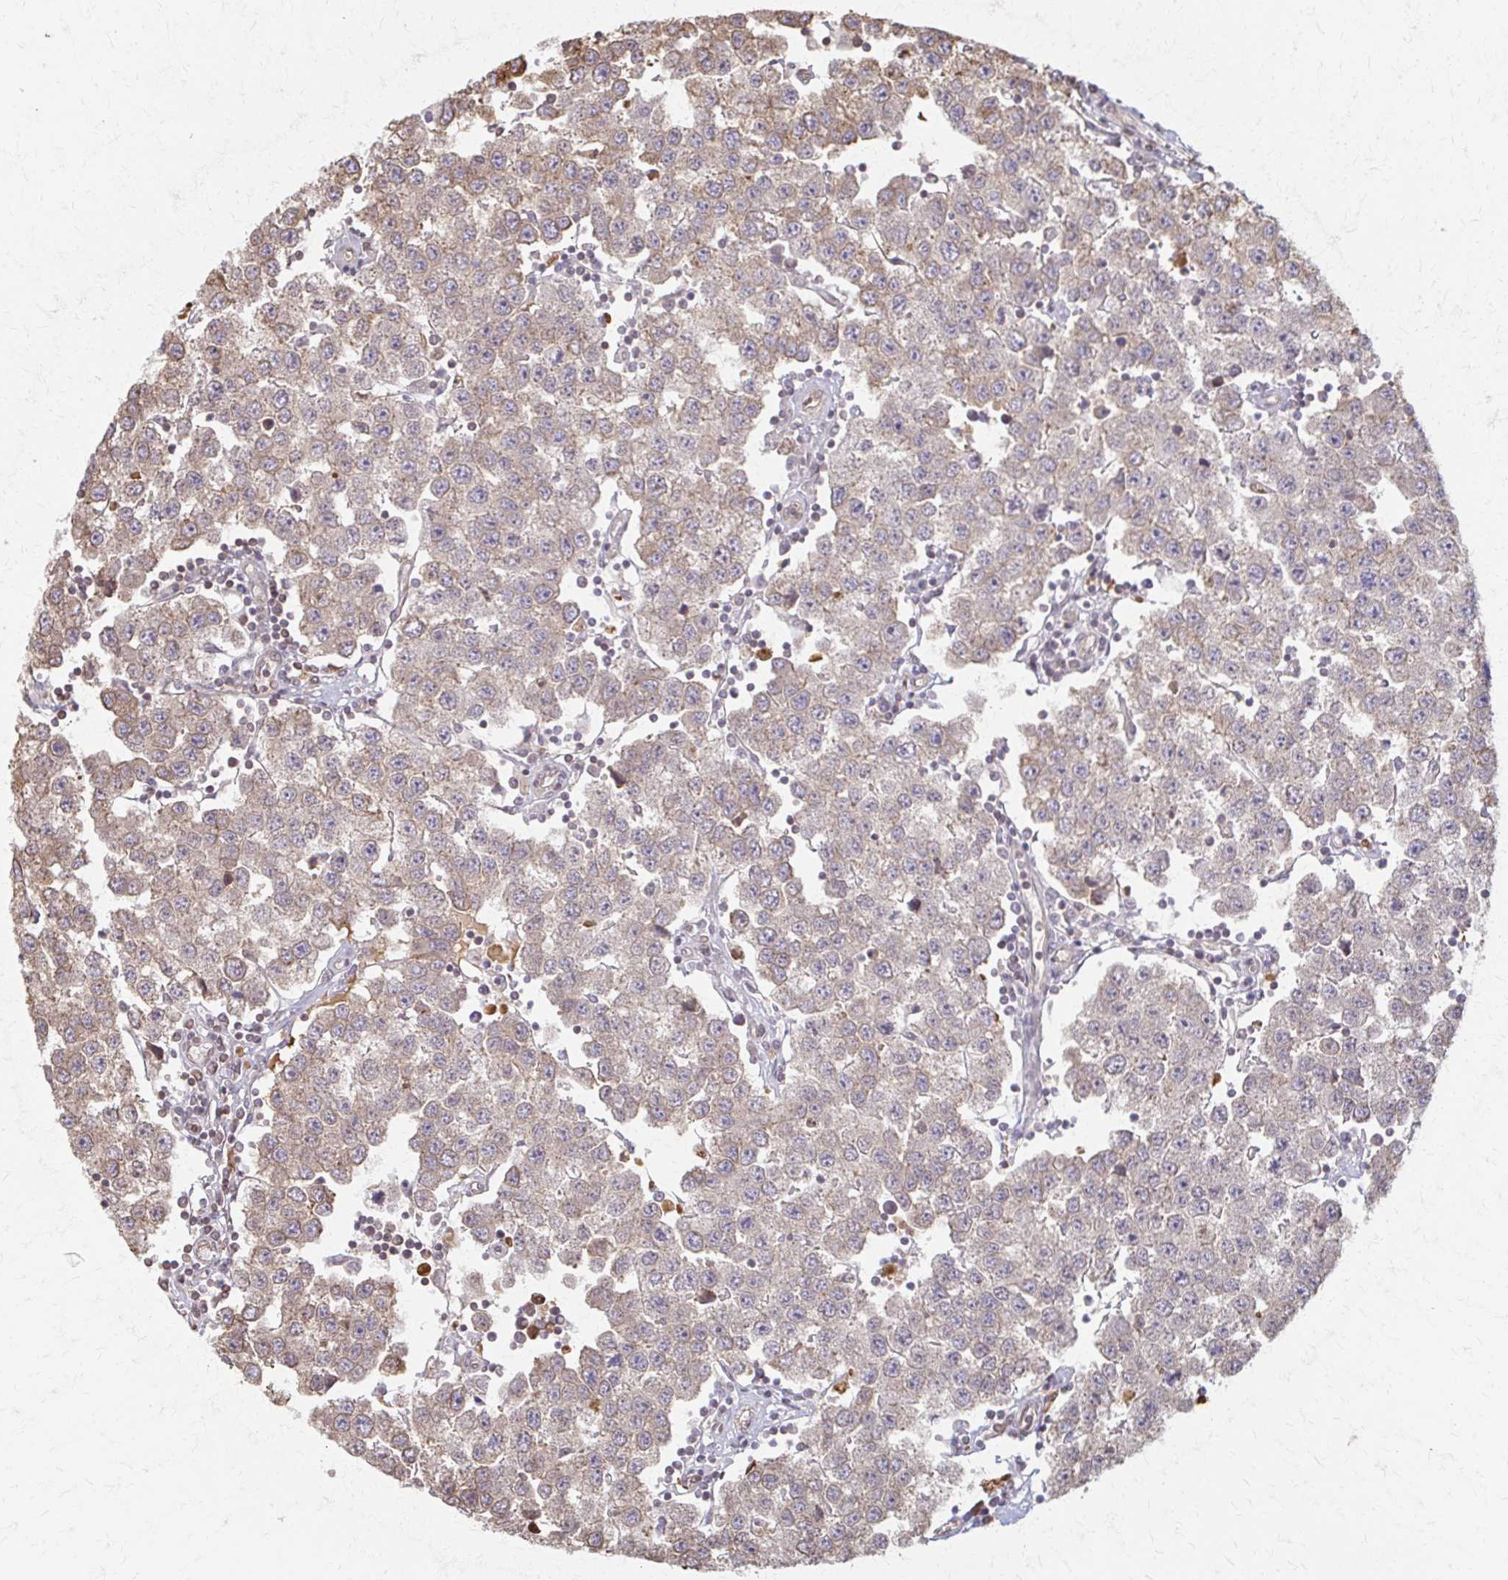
{"staining": {"intensity": "moderate", "quantity": "25%-75%", "location": "cytoplasmic/membranous"}, "tissue": "testis cancer", "cell_type": "Tumor cells", "image_type": "cancer", "snomed": [{"axis": "morphology", "description": "Seminoma, NOS"}, {"axis": "topography", "description": "Testis"}], "caption": "Tumor cells demonstrate moderate cytoplasmic/membranous staining in approximately 25%-75% of cells in testis cancer (seminoma). The staining was performed using DAB (3,3'-diaminobenzidine) to visualize the protein expression in brown, while the nuclei were stained in blue with hematoxylin (Magnification: 20x).", "gene": "ARHGAP35", "patient": {"sex": "male", "age": 34}}